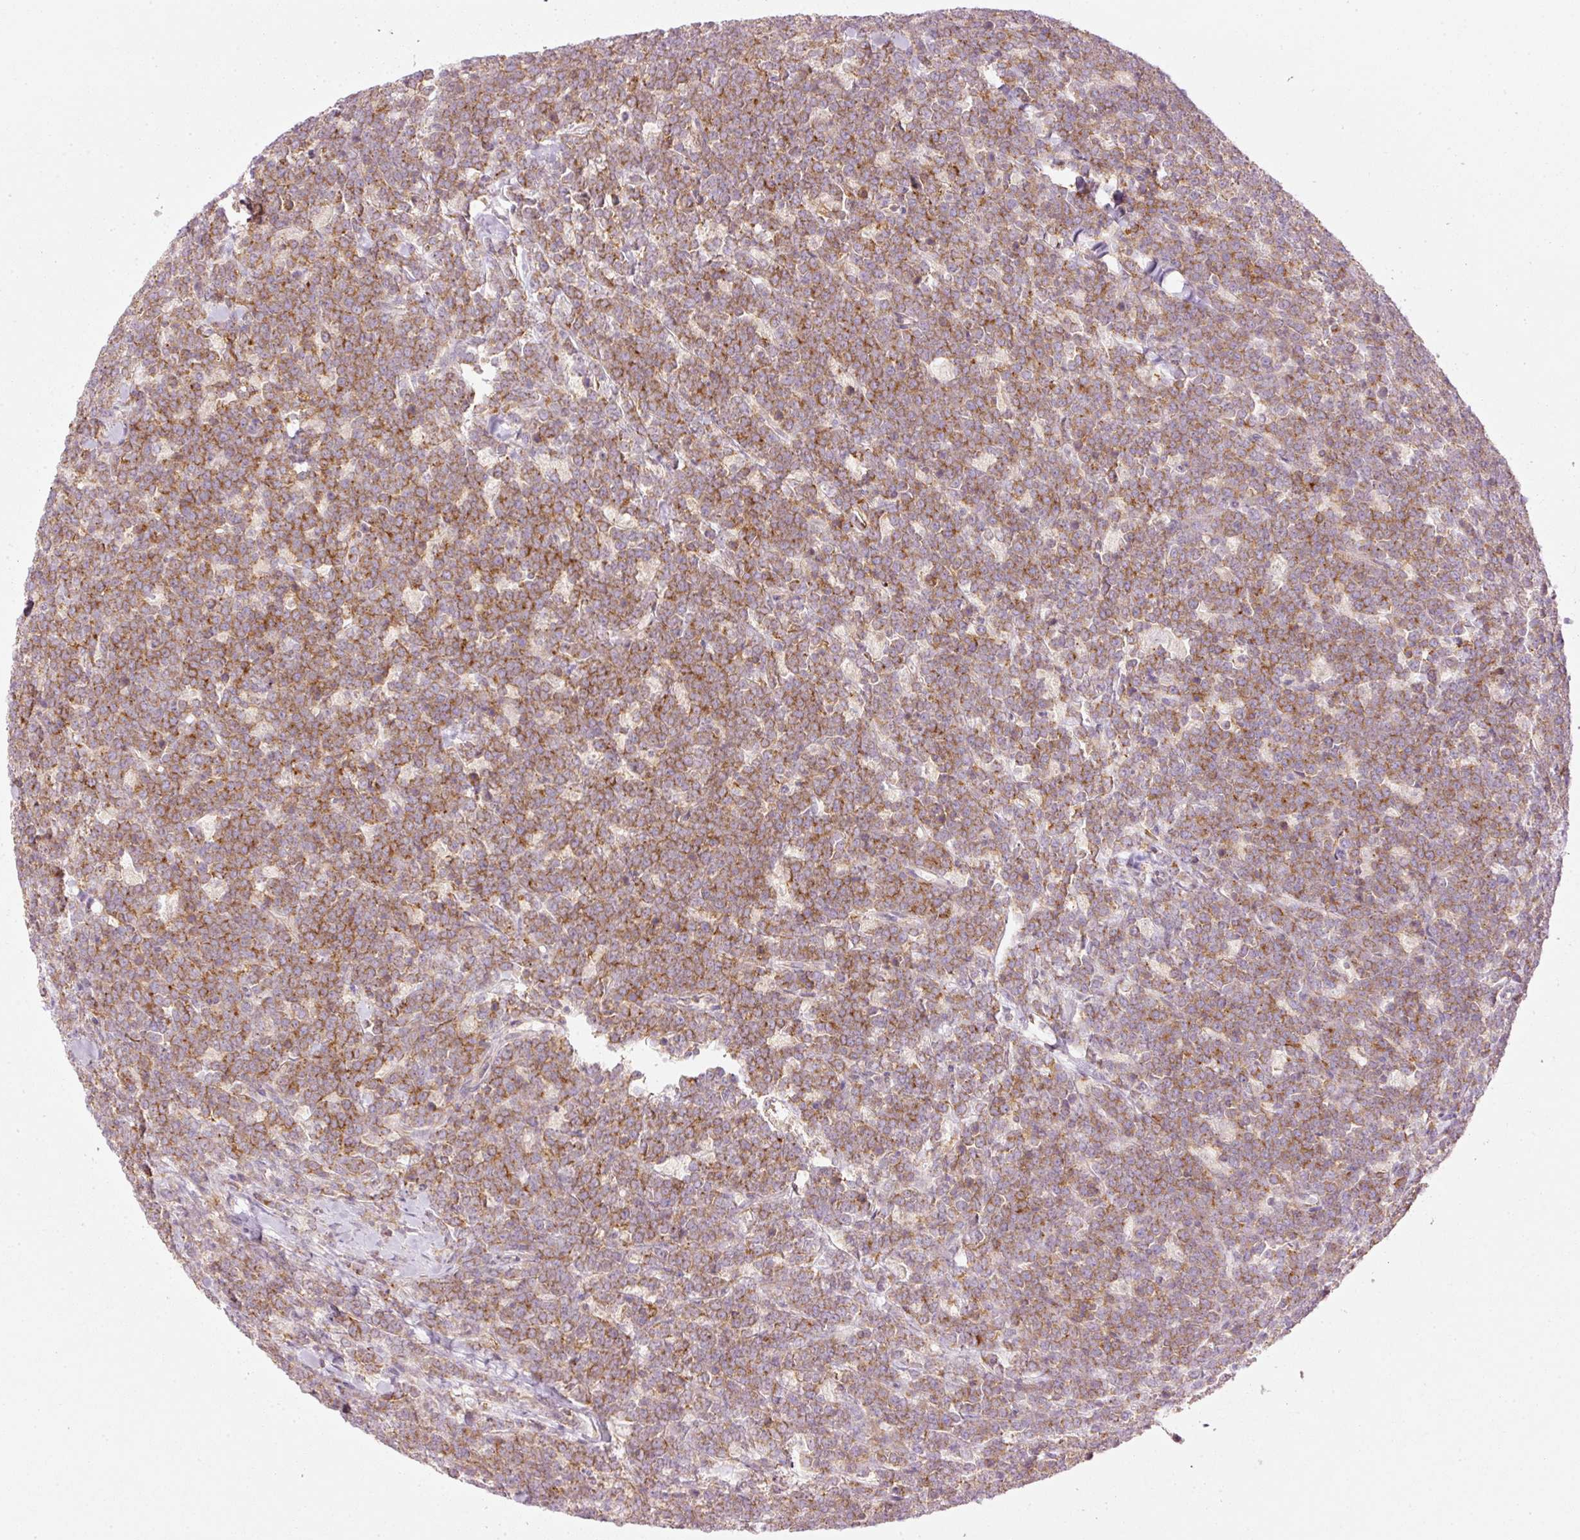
{"staining": {"intensity": "moderate", "quantity": ">75%", "location": "cytoplasmic/membranous"}, "tissue": "lymphoma", "cell_type": "Tumor cells", "image_type": "cancer", "snomed": [{"axis": "morphology", "description": "Malignant lymphoma, non-Hodgkin's type, High grade"}, {"axis": "topography", "description": "Small intestine"}], "caption": "About >75% of tumor cells in lymphoma display moderate cytoplasmic/membranous protein expression as visualized by brown immunohistochemical staining.", "gene": "SIPA1", "patient": {"sex": "male", "age": 8}}